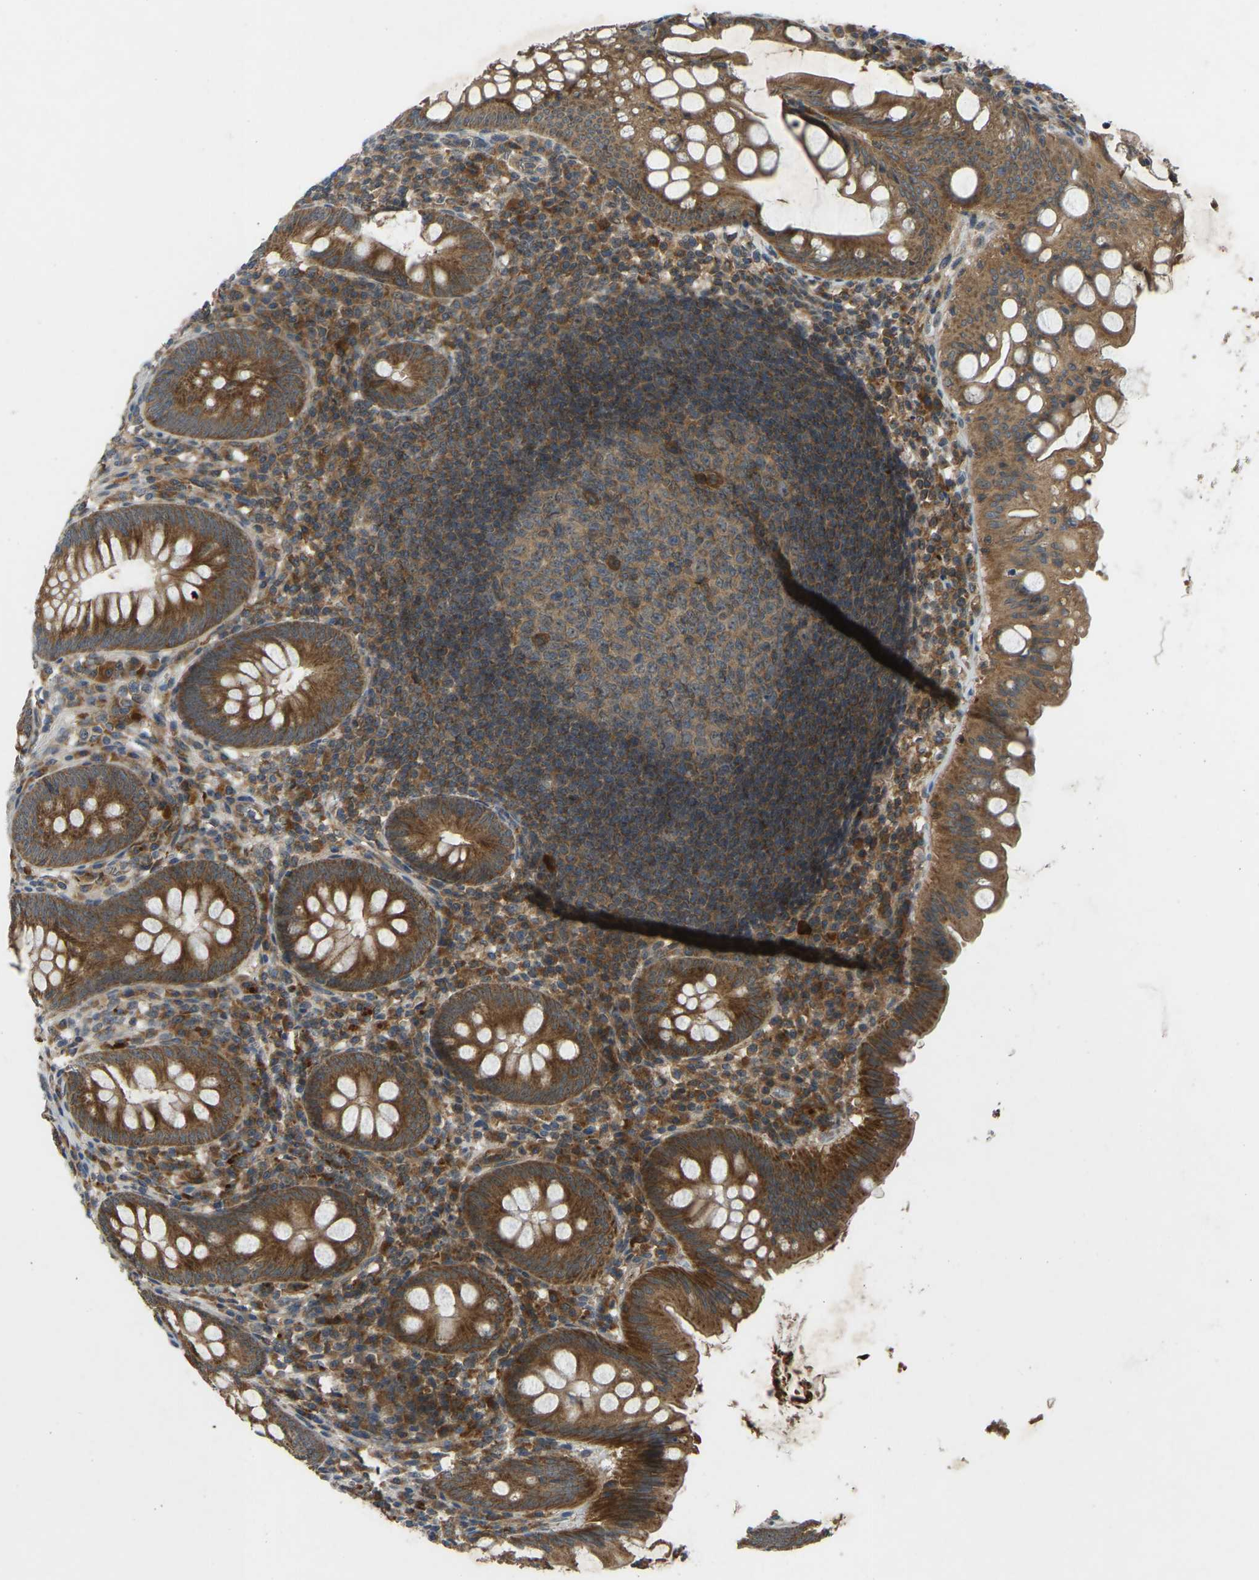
{"staining": {"intensity": "strong", "quantity": ">75%", "location": "cytoplasmic/membranous"}, "tissue": "appendix", "cell_type": "Glandular cells", "image_type": "normal", "snomed": [{"axis": "morphology", "description": "Normal tissue, NOS"}, {"axis": "topography", "description": "Appendix"}], "caption": "A high amount of strong cytoplasmic/membranous expression is identified in approximately >75% of glandular cells in normal appendix.", "gene": "ZNF71", "patient": {"sex": "male", "age": 56}}